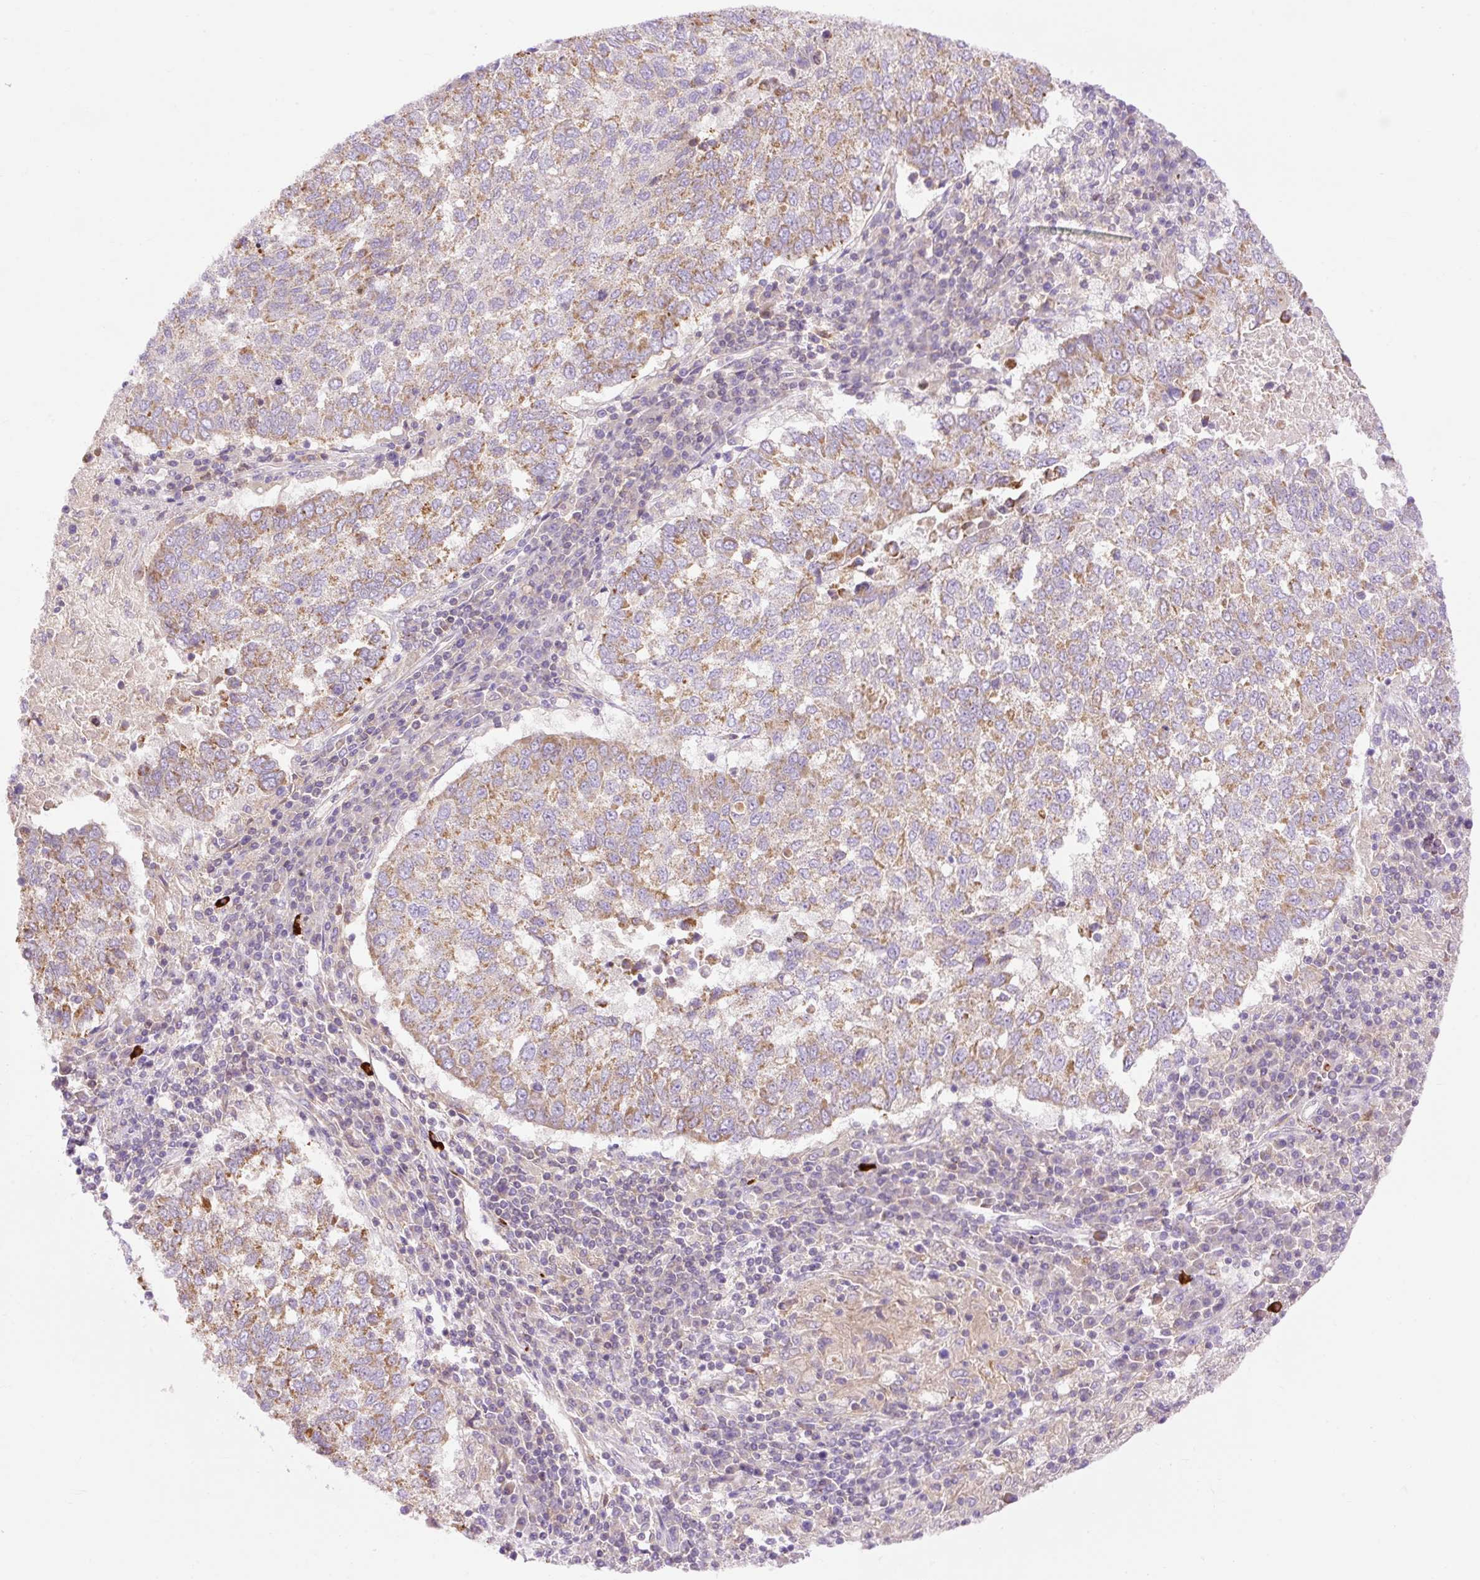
{"staining": {"intensity": "moderate", "quantity": ">75%", "location": "cytoplasmic/membranous"}, "tissue": "lung cancer", "cell_type": "Tumor cells", "image_type": "cancer", "snomed": [{"axis": "morphology", "description": "Squamous cell carcinoma, NOS"}, {"axis": "topography", "description": "Lung"}], "caption": "The image demonstrates staining of lung squamous cell carcinoma, revealing moderate cytoplasmic/membranous protein expression (brown color) within tumor cells.", "gene": "CD83", "patient": {"sex": "male", "age": 73}}